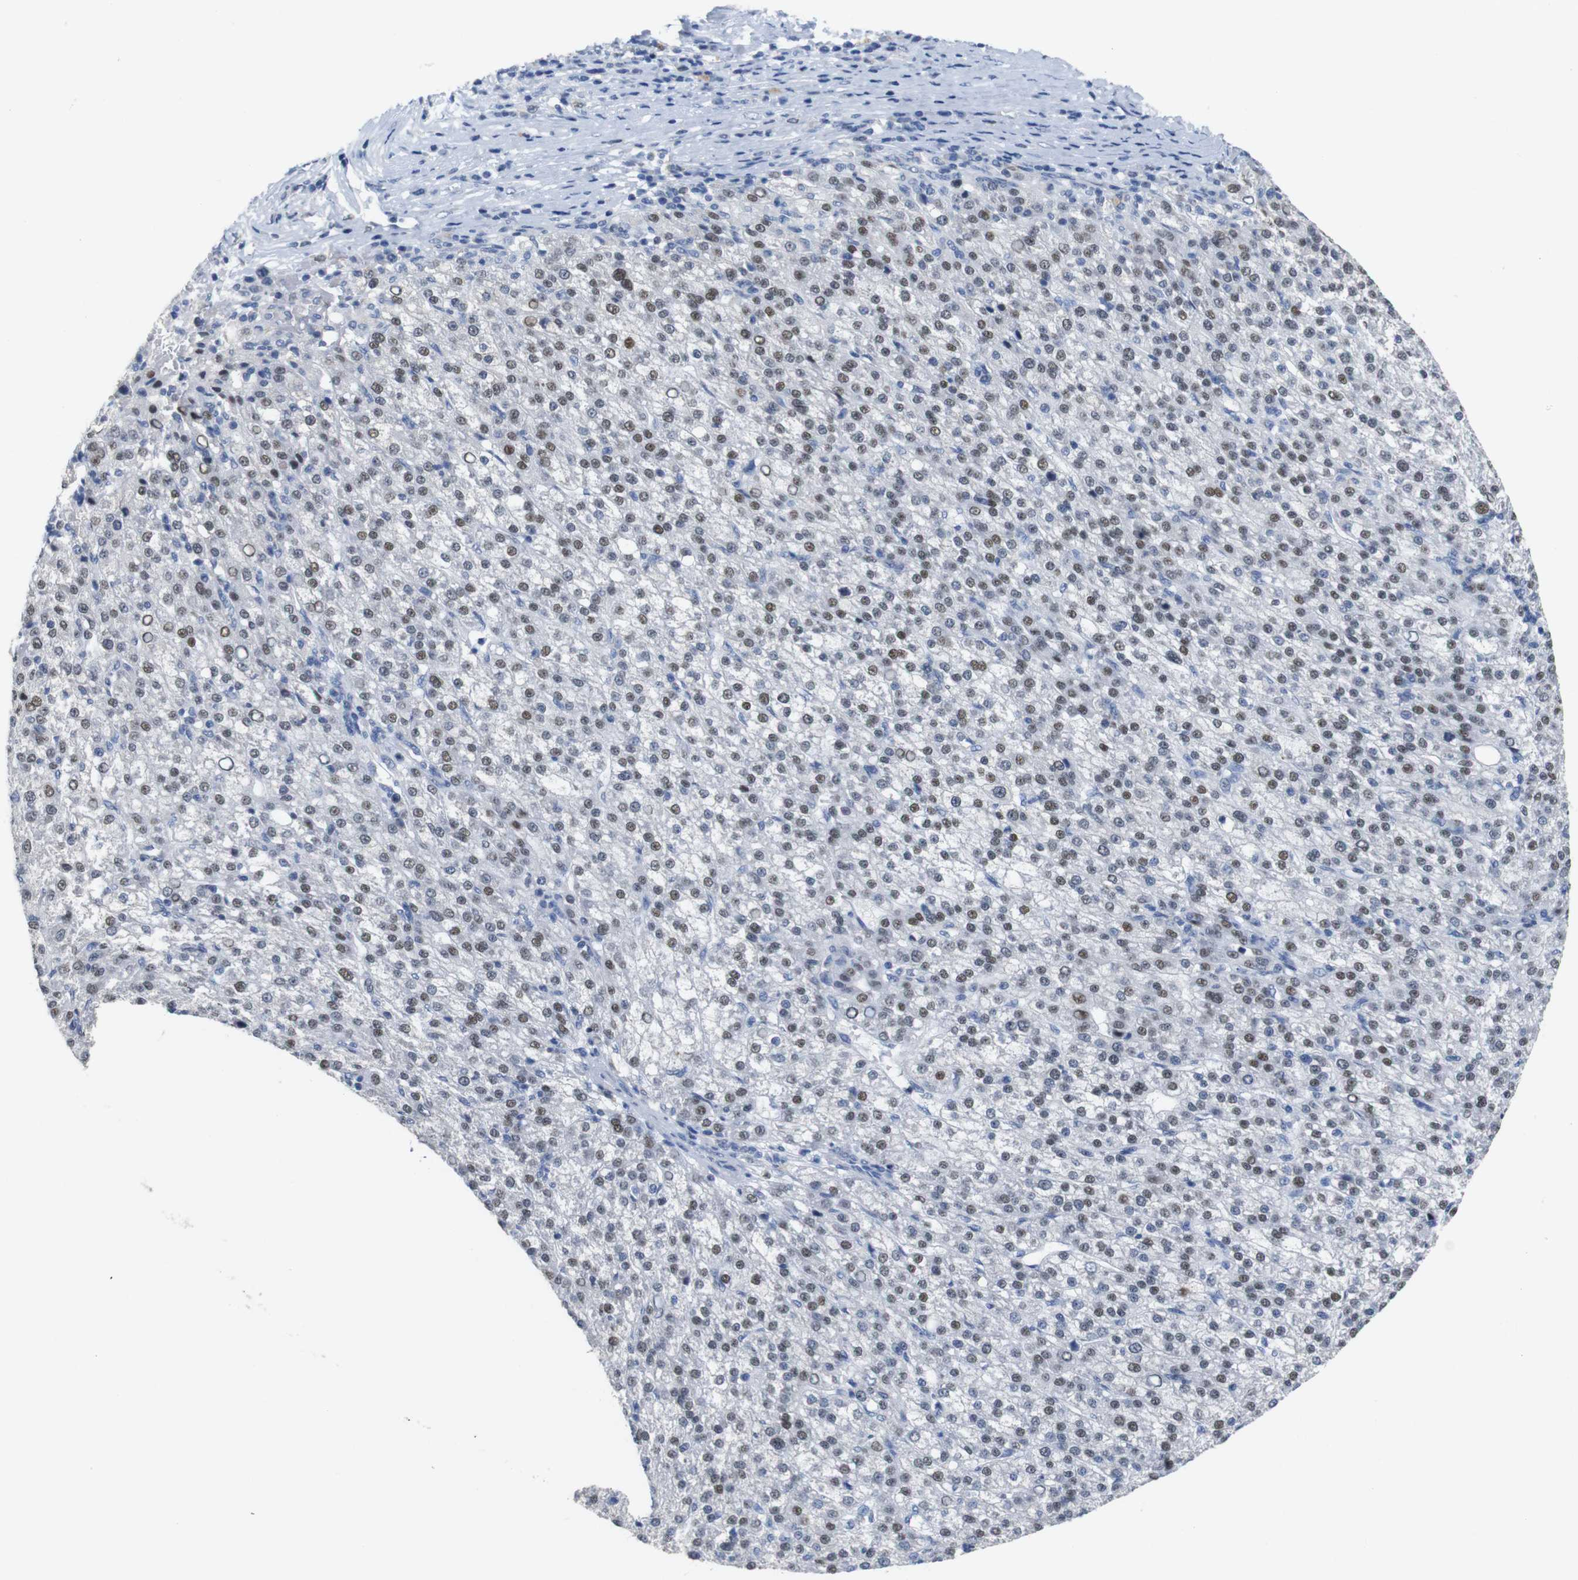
{"staining": {"intensity": "moderate", "quantity": "25%-75%", "location": "nuclear"}, "tissue": "liver cancer", "cell_type": "Tumor cells", "image_type": "cancer", "snomed": [{"axis": "morphology", "description": "Carcinoma, Hepatocellular, NOS"}, {"axis": "topography", "description": "Liver"}], "caption": "Immunohistochemical staining of liver cancer (hepatocellular carcinoma) demonstrates moderate nuclear protein expression in about 25%-75% of tumor cells.", "gene": "CDK2", "patient": {"sex": "female", "age": 58}}